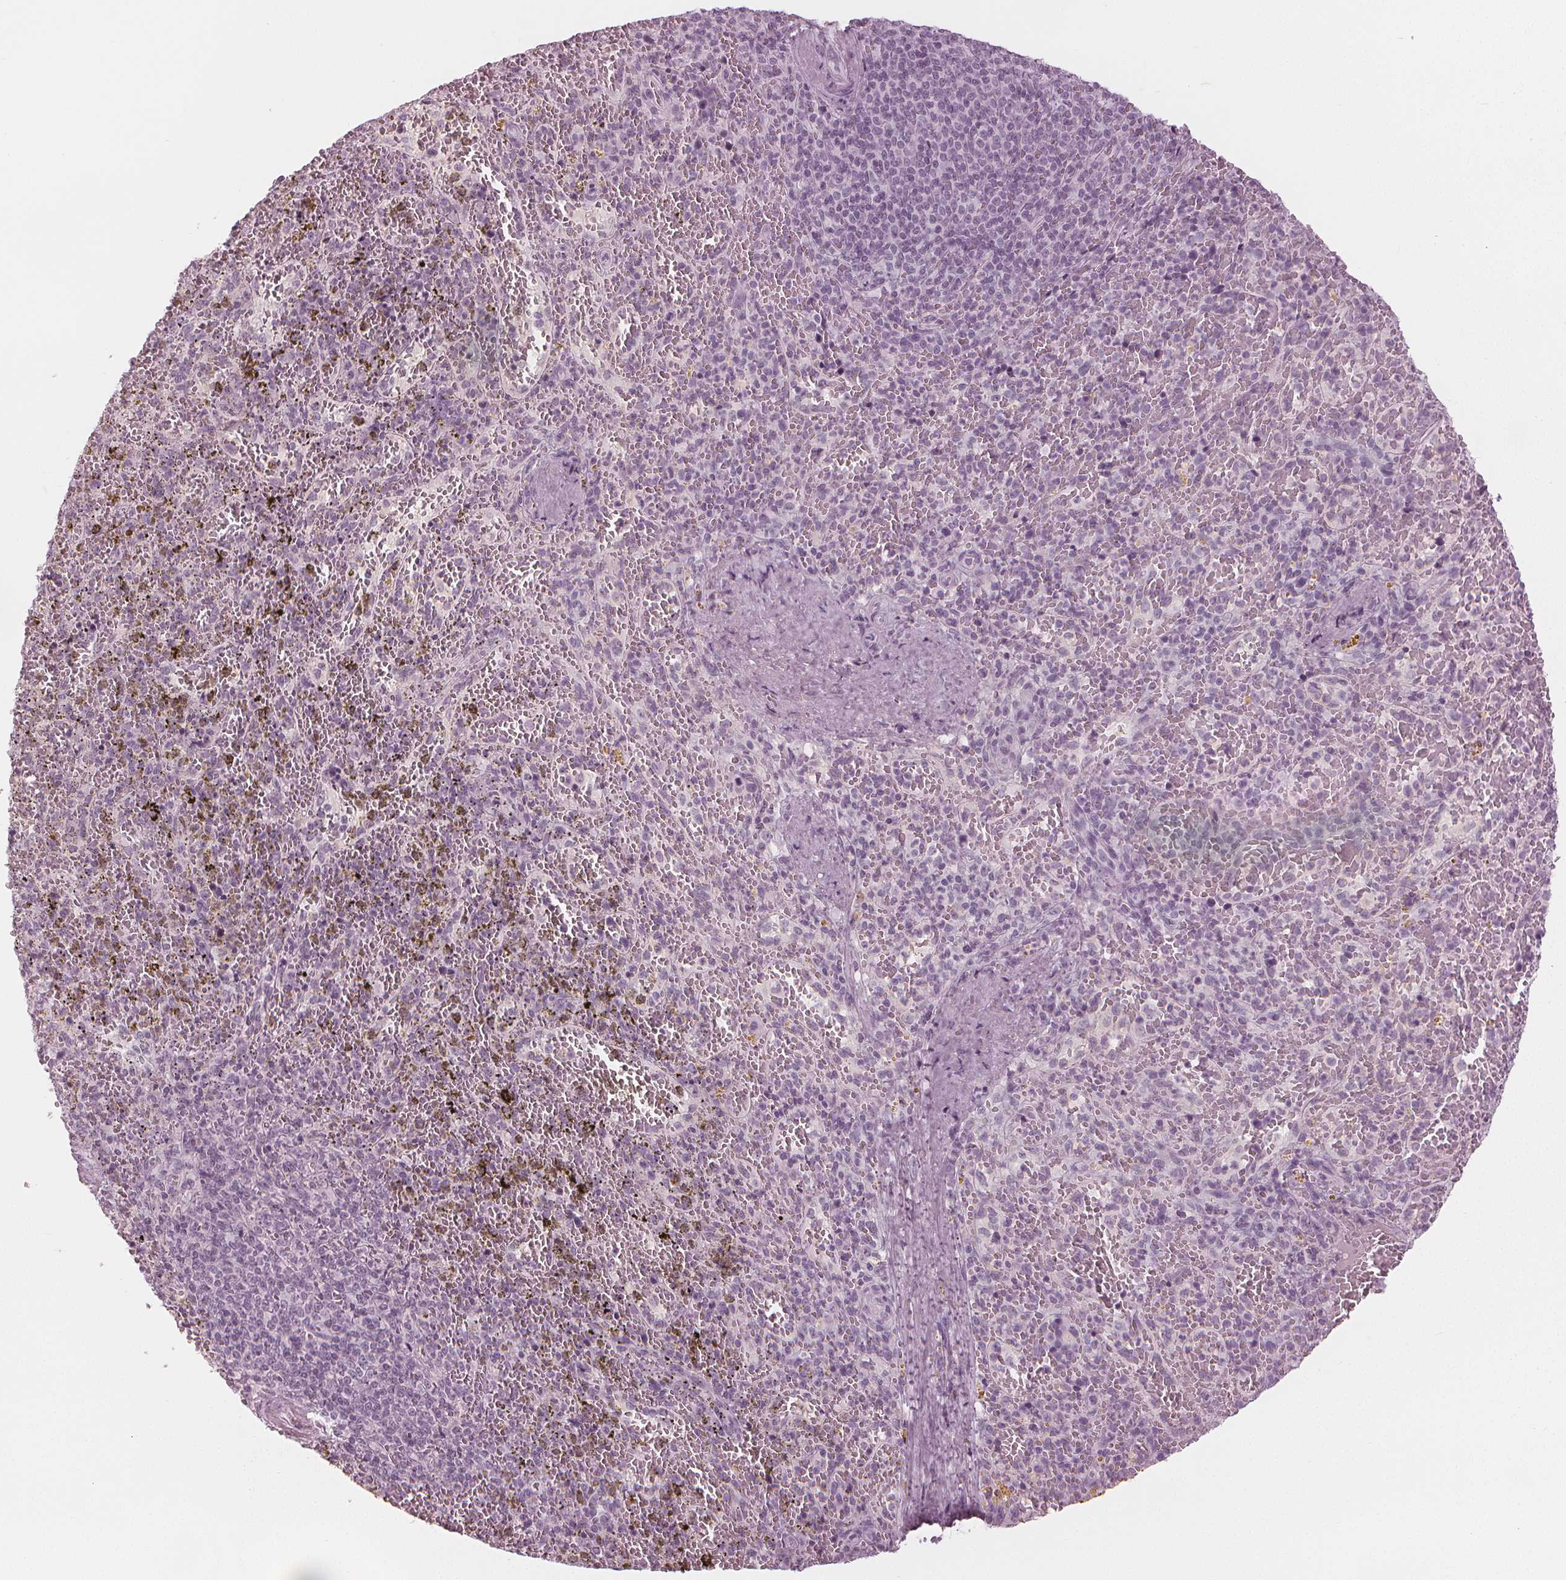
{"staining": {"intensity": "negative", "quantity": "none", "location": "none"}, "tissue": "spleen", "cell_type": "Cells in red pulp", "image_type": "normal", "snomed": [{"axis": "morphology", "description": "Normal tissue, NOS"}, {"axis": "topography", "description": "Spleen"}], "caption": "Spleen was stained to show a protein in brown. There is no significant expression in cells in red pulp.", "gene": "PAEP", "patient": {"sex": "female", "age": 50}}